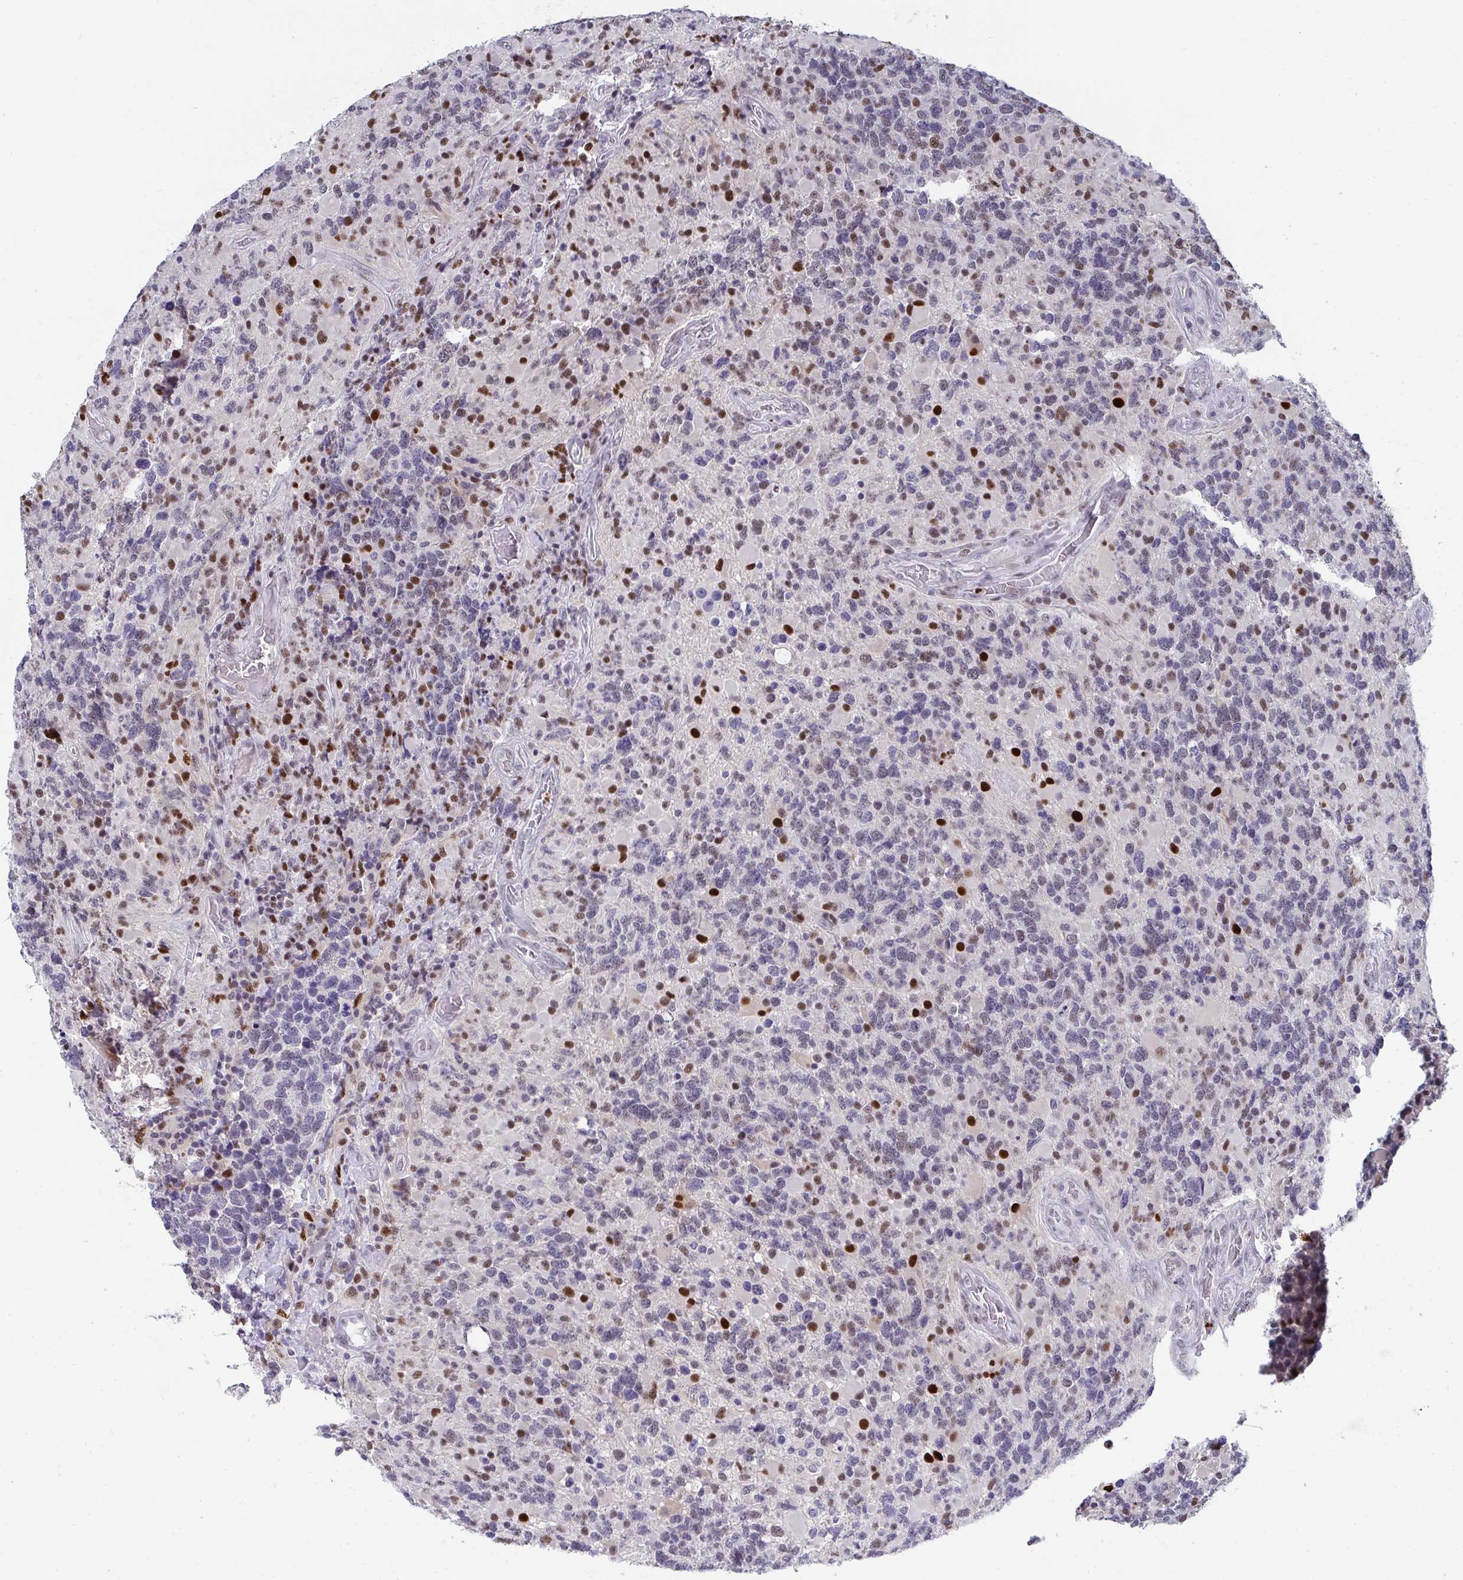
{"staining": {"intensity": "strong", "quantity": "<25%", "location": "nuclear"}, "tissue": "glioma", "cell_type": "Tumor cells", "image_type": "cancer", "snomed": [{"axis": "morphology", "description": "Glioma, malignant, High grade"}, {"axis": "topography", "description": "Brain"}], "caption": "About <25% of tumor cells in glioma display strong nuclear protein positivity as visualized by brown immunohistochemical staining.", "gene": "JDP2", "patient": {"sex": "female", "age": 40}}